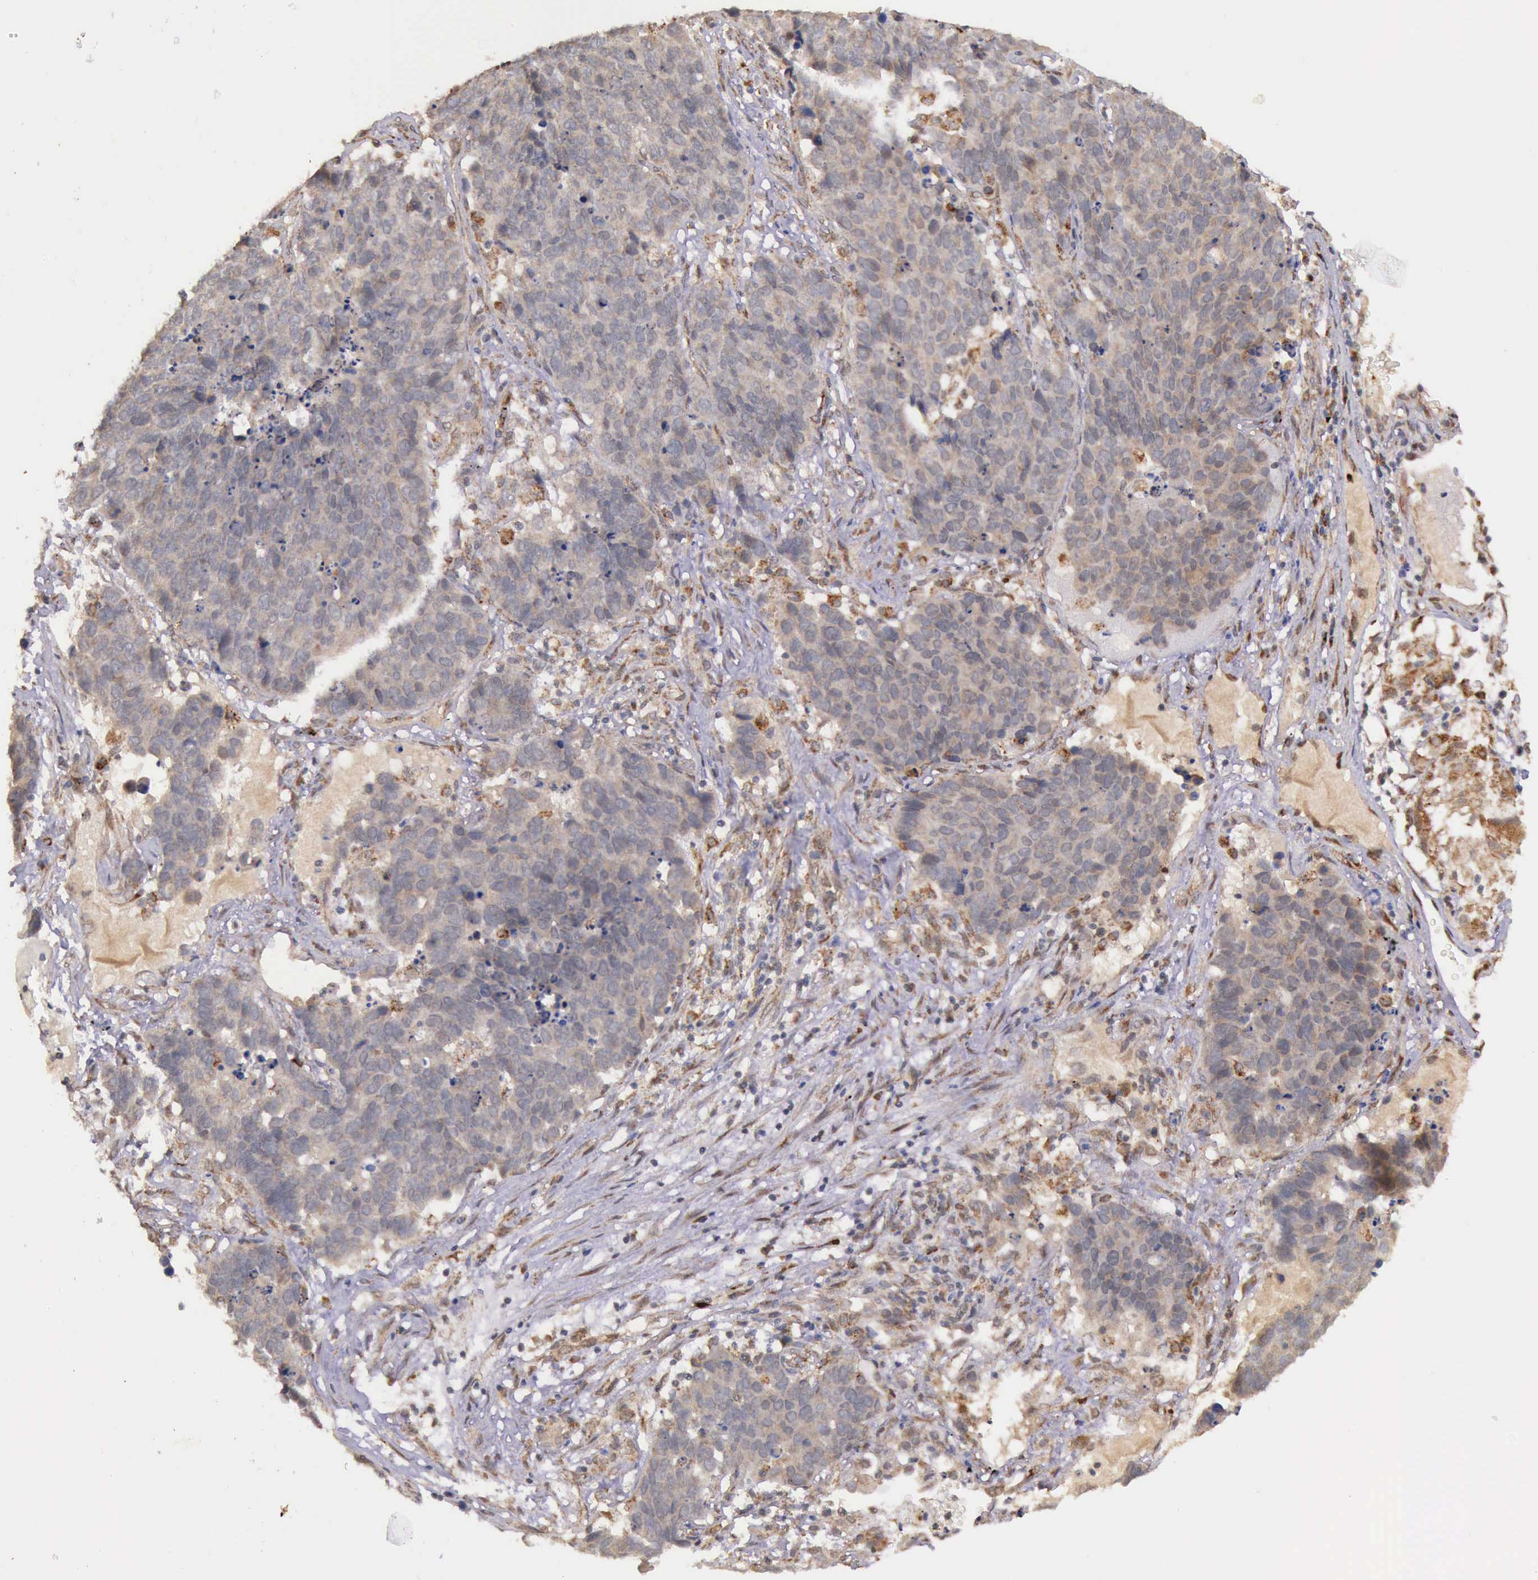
{"staining": {"intensity": "weak", "quantity": "<25%", "location": "cytoplasmic/membranous"}, "tissue": "lung cancer", "cell_type": "Tumor cells", "image_type": "cancer", "snomed": [{"axis": "morphology", "description": "Carcinoid, malignant, NOS"}, {"axis": "topography", "description": "Lung"}], "caption": "Immunohistochemistry image of lung cancer (malignant carcinoid) stained for a protein (brown), which displays no staining in tumor cells. Nuclei are stained in blue.", "gene": "ARMCX3", "patient": {"sex": "male", "age": 60}}